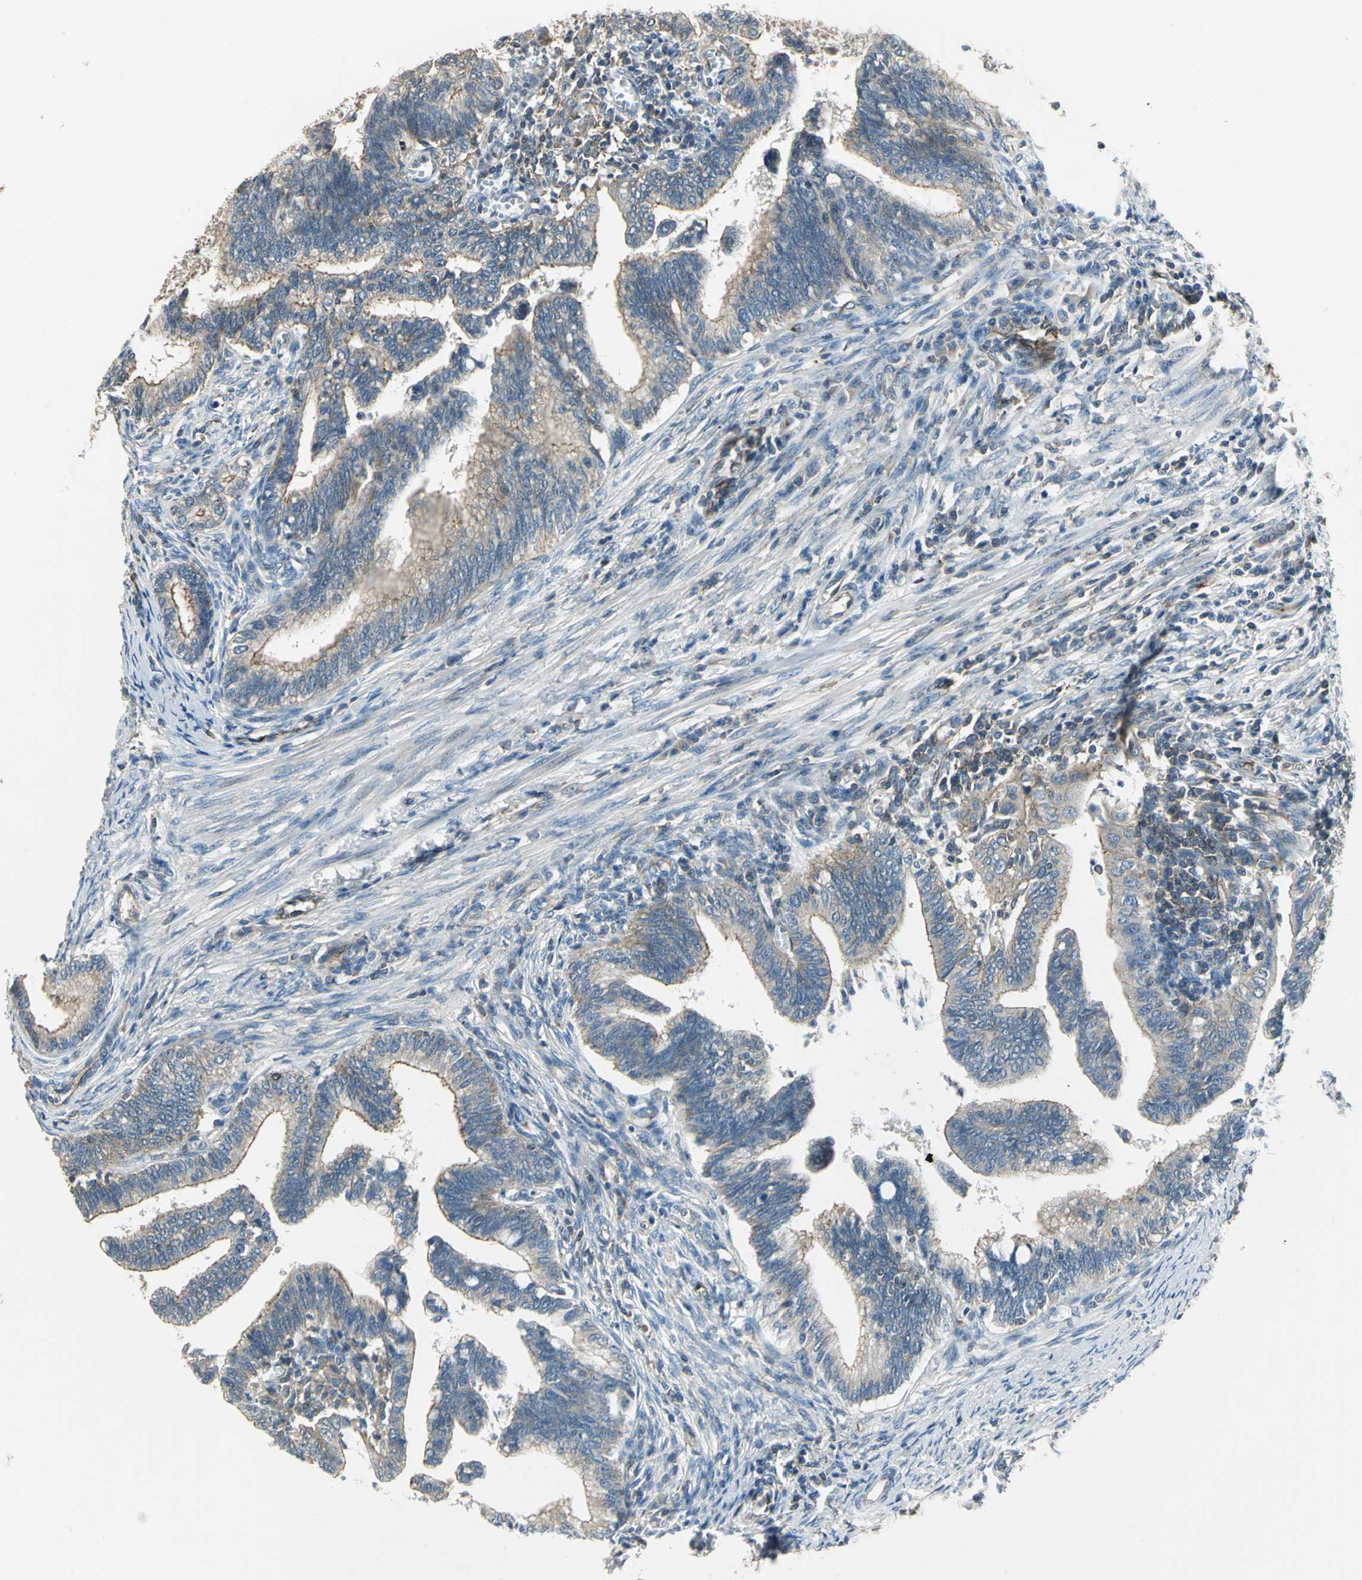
{"staining": {"intensity": "moderate", "quantity": "25%-75%", "location": "cytoplasmic/membranous"}, "tissue": "cervical cancer", "cell_type": "Tumor cells", "image_type": "cancer", "snomed": [{"axis": "morphology", "description": "Adenocarcinoma, NOS"}, {"axis": "topography", "description": "Cervix"}], "caption": "Brown immunohistochemical staining in cervical adenocarcinoma demonstrates moderate cytoplasmic/membranous staining in about 25%-75% of tumor cells.", "gene": "RAPGEF1", "patient": {"sex": "female", "age": 36}}